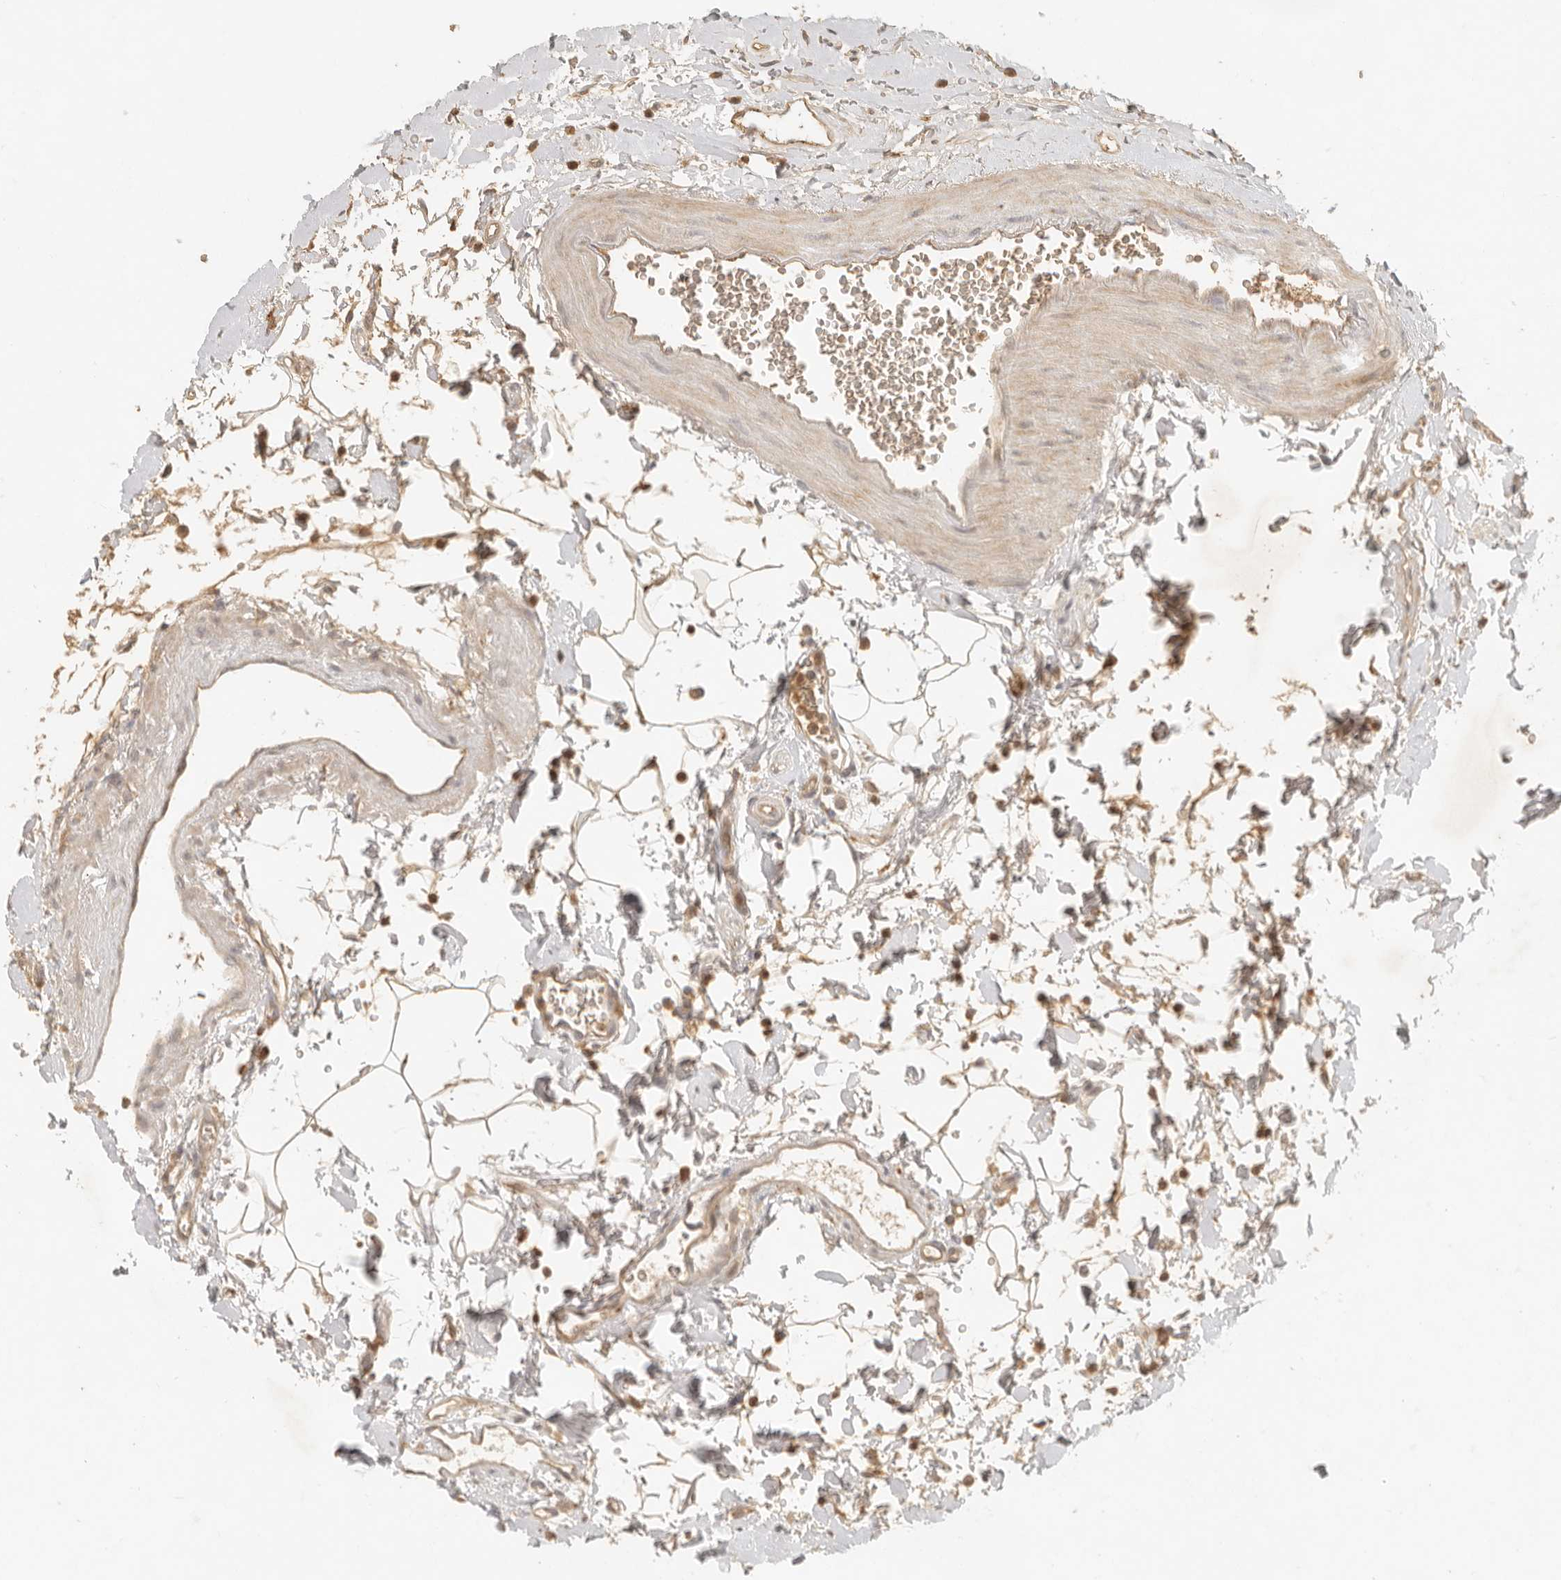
{"staining": {"intensity": "moderate", "quantity": ">75%", "location": "cytoplasmic/membranous"}, "tissue": "duodenum", "cell_type": "Glandular cells", "image_type": "normal", "snomed": [{"axis": "morphology", "description": "Normal tissue, NOS"}, {"axis": "topography", "description": "Duodenum"}], "caption": "Immunohistochemical staining of unremarkable duodenum reveals >75% levels of moderate cytoplasmic/membranous protein staining in about >75% of glandular cells.", "gene": "ANKRD61", "patient": {"sex": "male", "age": 54}}